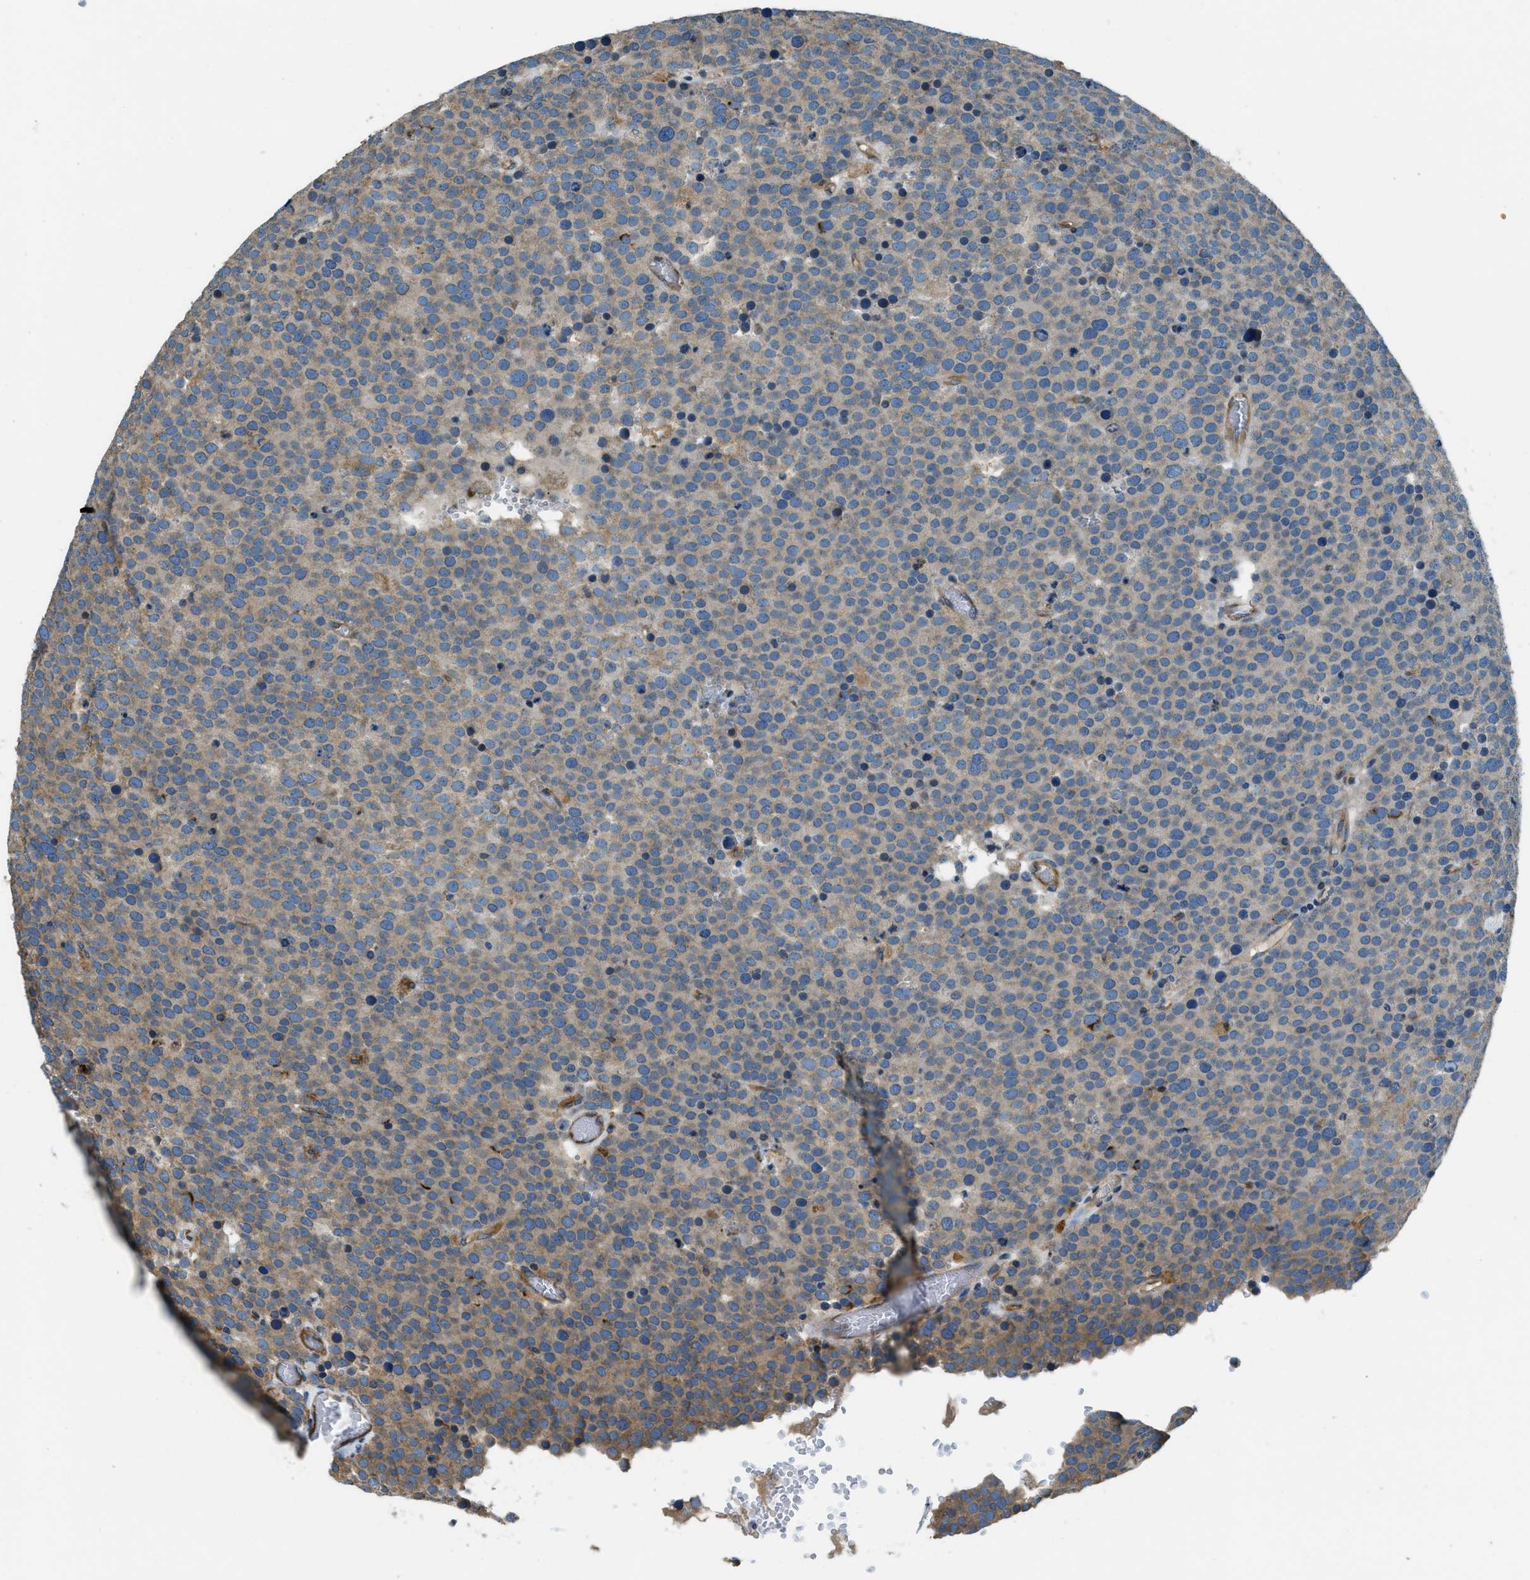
{"staining": {"intensity": "weak", "quantity": "<25%", "location": "cytoplasmic/membranous"}, "tissue": "testis cancer", "cell_type": "Tumor cells", "image_type": "cancer", "snomed": [{"axis": "morphology", "description": "Normal tissue, NOS"}, {"axis": "morphology", "description": "Seminoma, NOS"}, {"axis": "topography", "description": "Testis"}], "caption": "Immunohistochemistry micrograph of human seminoma (testis) stained for a protein (brown), which demonstrates no positivity in tumor cells.", "gene": "GIMAP8", "patient": {"sex": "male", "age": 71}}